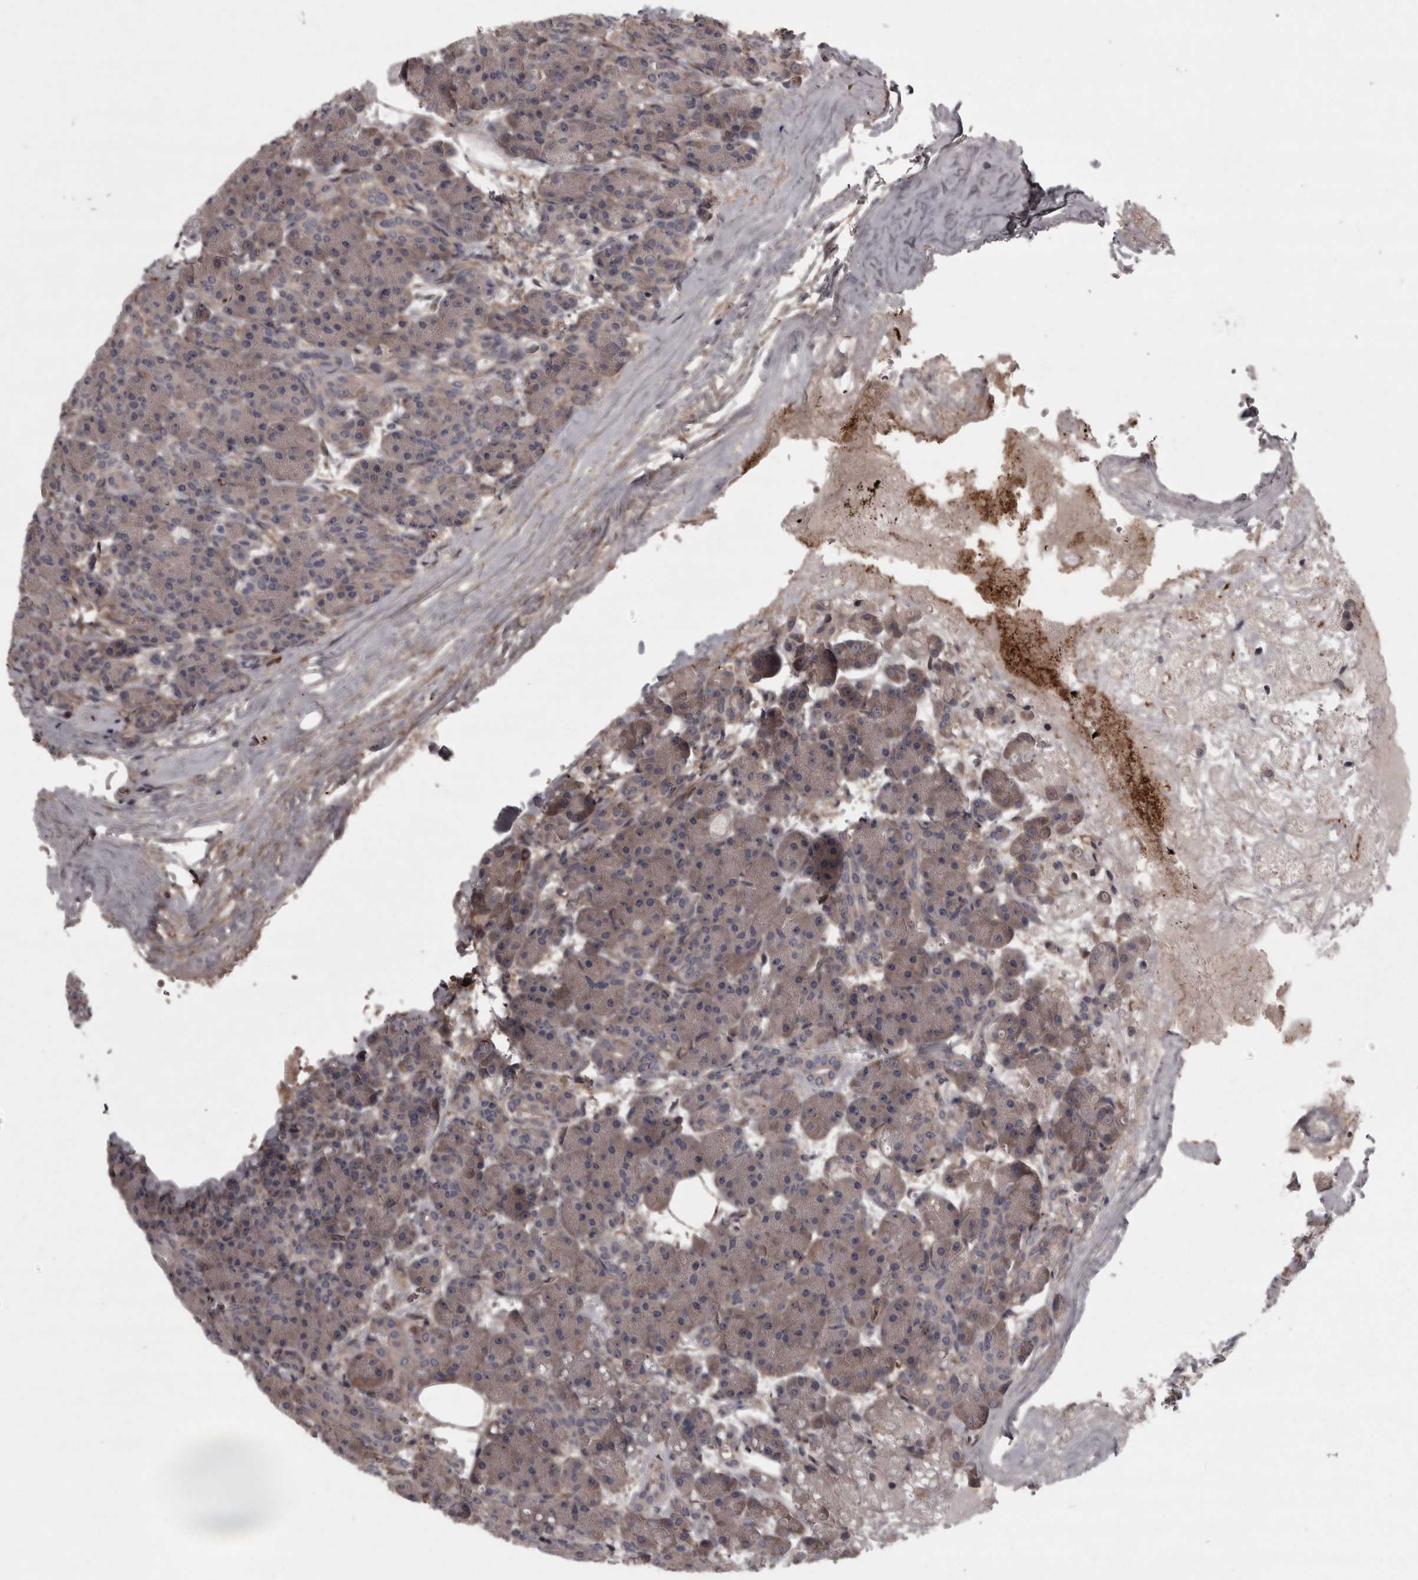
{"staining": {"intensity": "moderate", "quantity": "<25%", "location": "cytoplasmic/membranous"}, "tissue": "pancreas", "cell_type": "Exocrine glandular cells", "image_type": "normal", "snomed": [{"axis": "morphology", "description": "Normal tissue, NOS"}, {"axis": "topography", "description": "Pancreas"}], "caption": "Protein staining reveals moderate cytoplasmic/membranous staining in approximately <25% of exocrine glandular cells in normal pancreas.", "gene": "RSU1", "patient": {"sex": "male", "age": 63}}